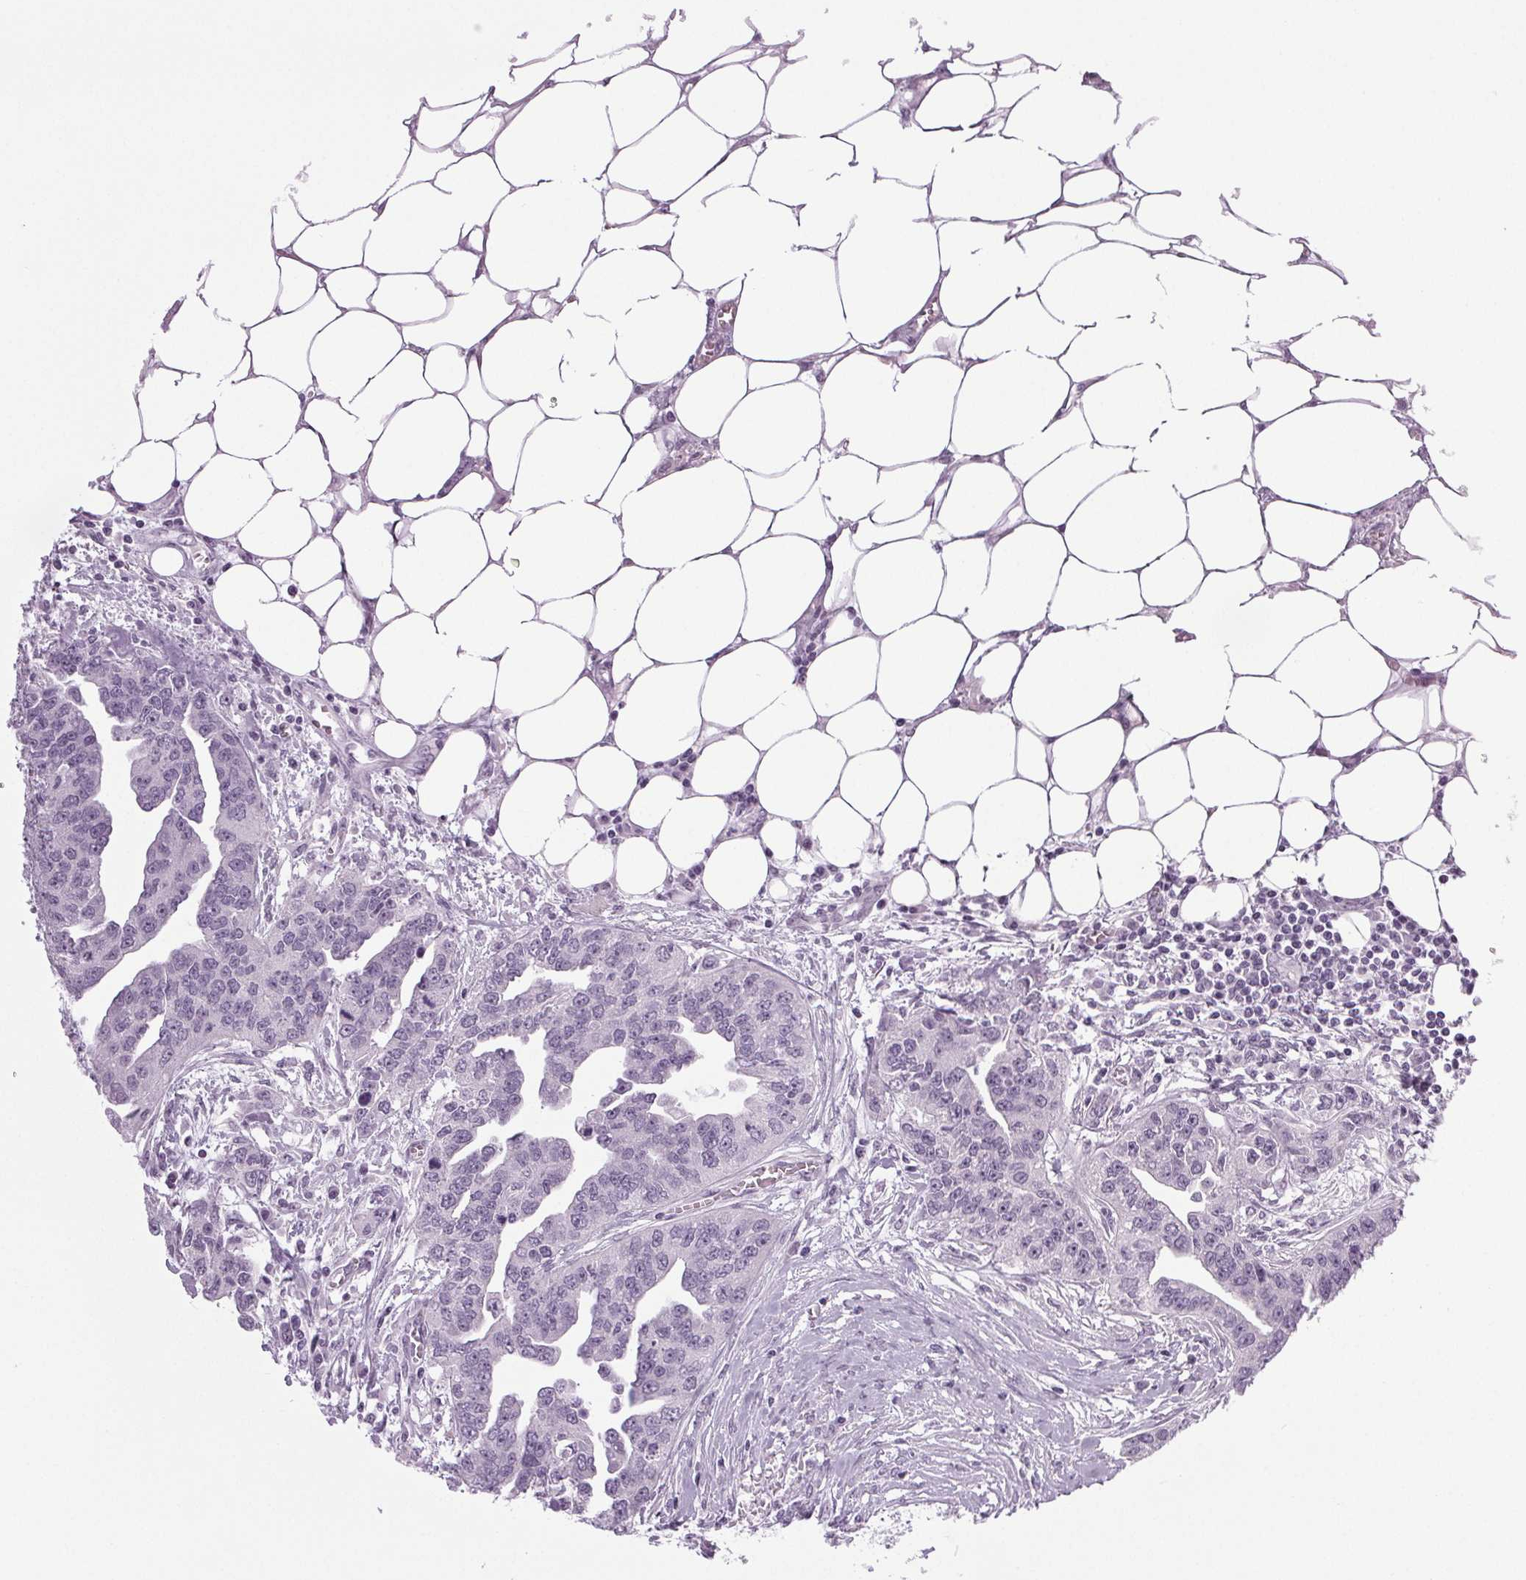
{"staining": {"intensity": "negative", "quantity": "none", "location": "none"}, "tissue": "ovarian cancer", "cell_type": "Tumor cells", "image_type": "cancer", "snomed": [{"axis": "morphology", "description": "Cystadenocarcinoma, serous, NOS"}, {"axis": "topography", "description": "Ovary"}], "caption": "Immunohistochemical staining of human ovarian serous cystadenocarcinoma demonstrates no significant positivity in tumor cells.", "gene": "IGF2BP1", "patient": {"sex": "female", "age": 75}}